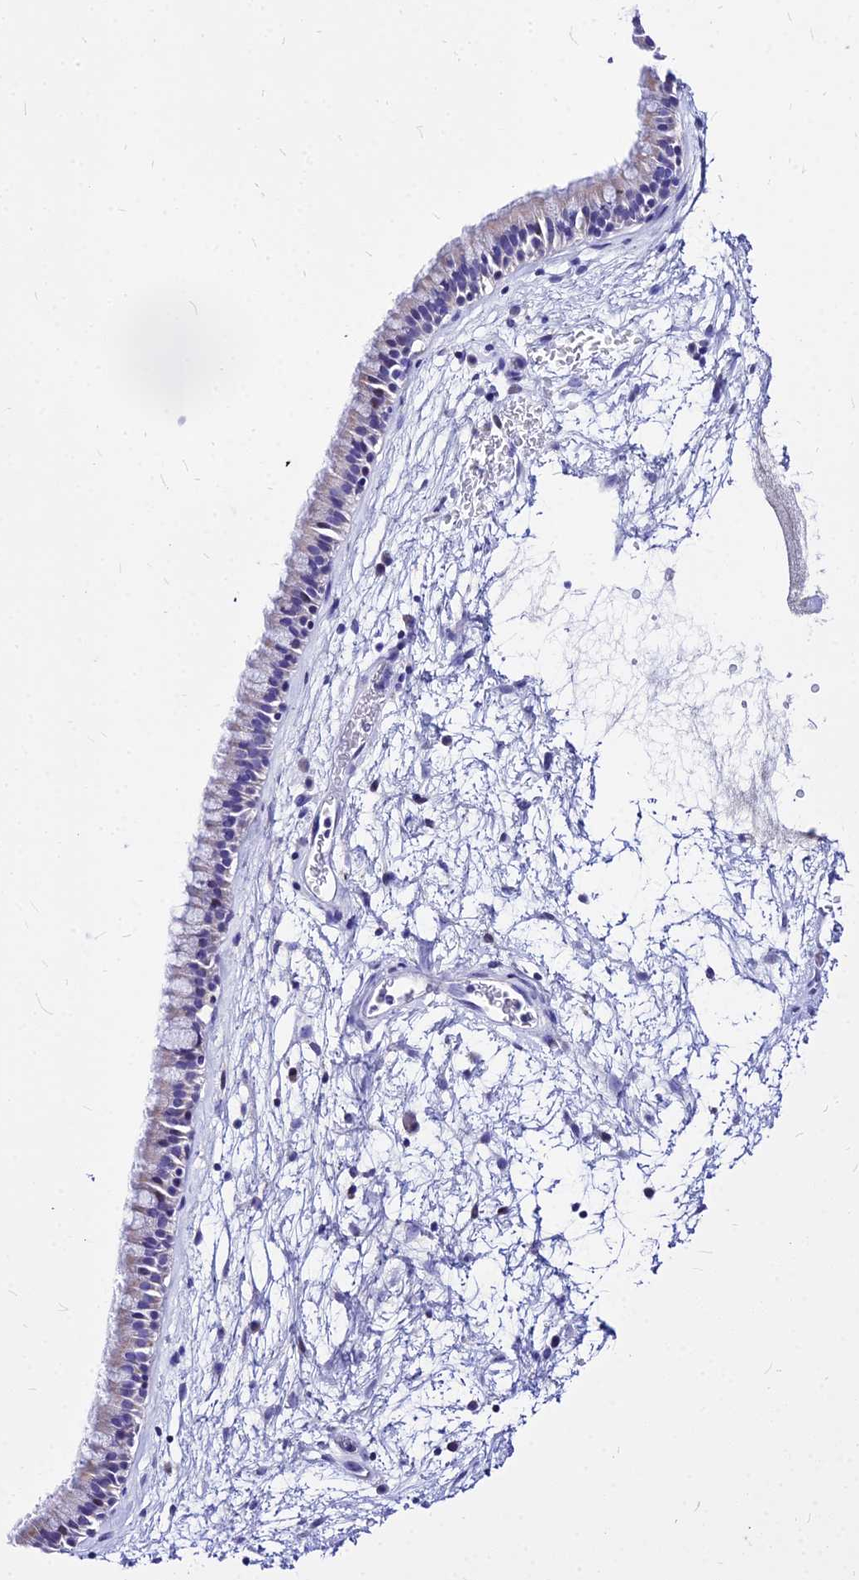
{"staining": {"intensity": "negative", "quantity": "none", "location": "none"}, "tissue": "nasopharynx", "cell_type": "Respiratory epithelial cells", "image_type": "normal", "snomed": [{"axis": "morphology", "description": "Normal tissue, NOS"}, {"axis": "morphology", "description": "Inflammation, NOS"}, {"axis": "topography", "description": "Nasopharynx"}], "caption": "This is an immunohistochemistry (IHC) histopathology image of benign nasopharynx. There is no positivity in respiratory epithelial cells.", "gene": "CARD18", "patient": {"sex": "male", "age": 48}}